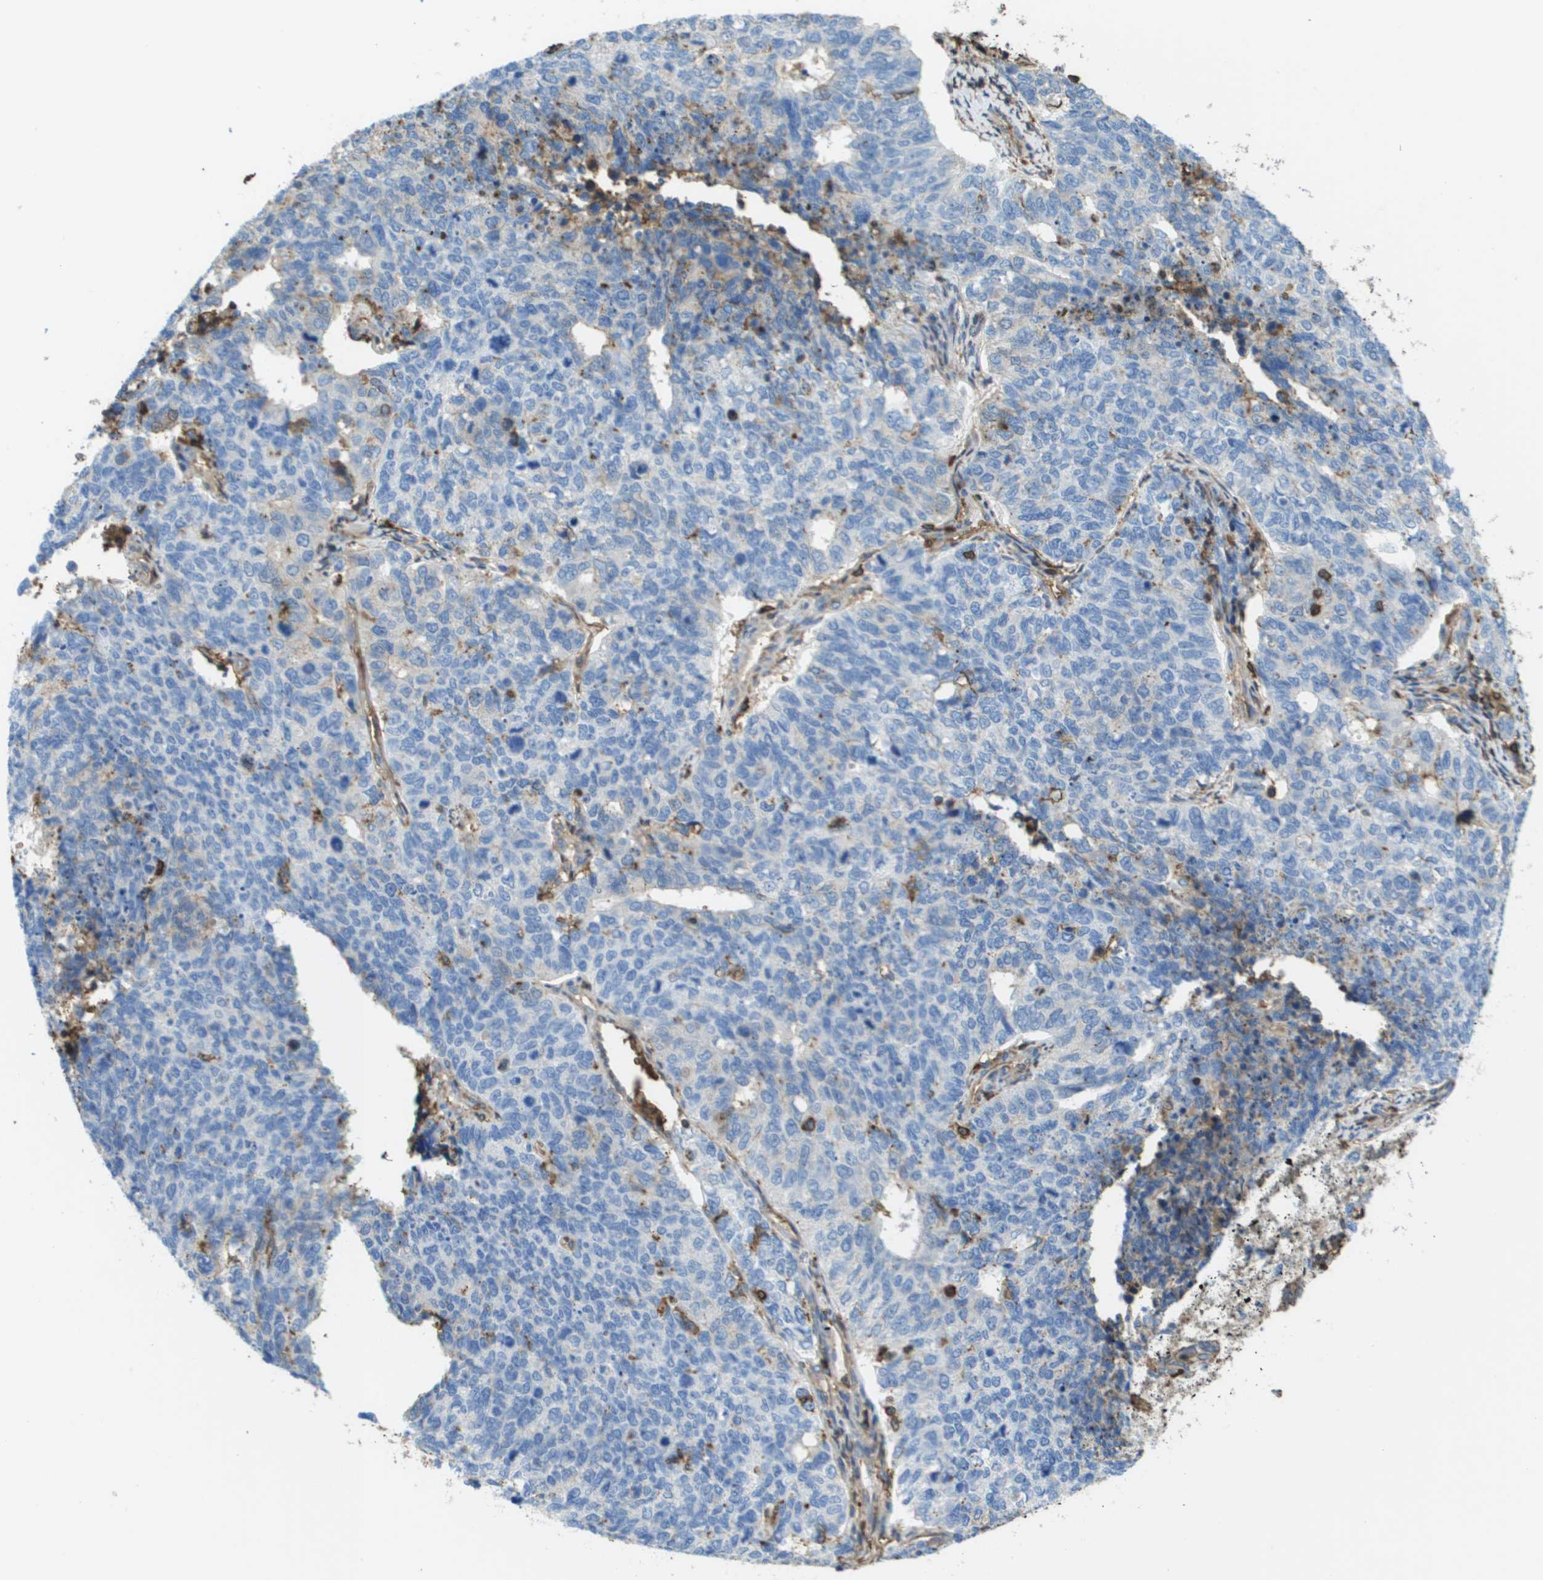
{"staining": {"intensity": "negative", "quantity": "none", "location": "none"}, "tissue": "cervical cancer", "cell_type": "Tumor cells", "image_type": "cancer", "snomed": [{"axis": "morphology", "description": "Squamous cell carcinoma, NOS"}, {"axis": "topography", "description": "Cervix"}], "caption": "A high-resolution photomicrograph shows immunohistochemistry (IHC) staining of cervical cancer, which demonstrates no significant positivity in tumor cells.", "gene": "PASK", "patient": {"sex": "female", "age": 63}}